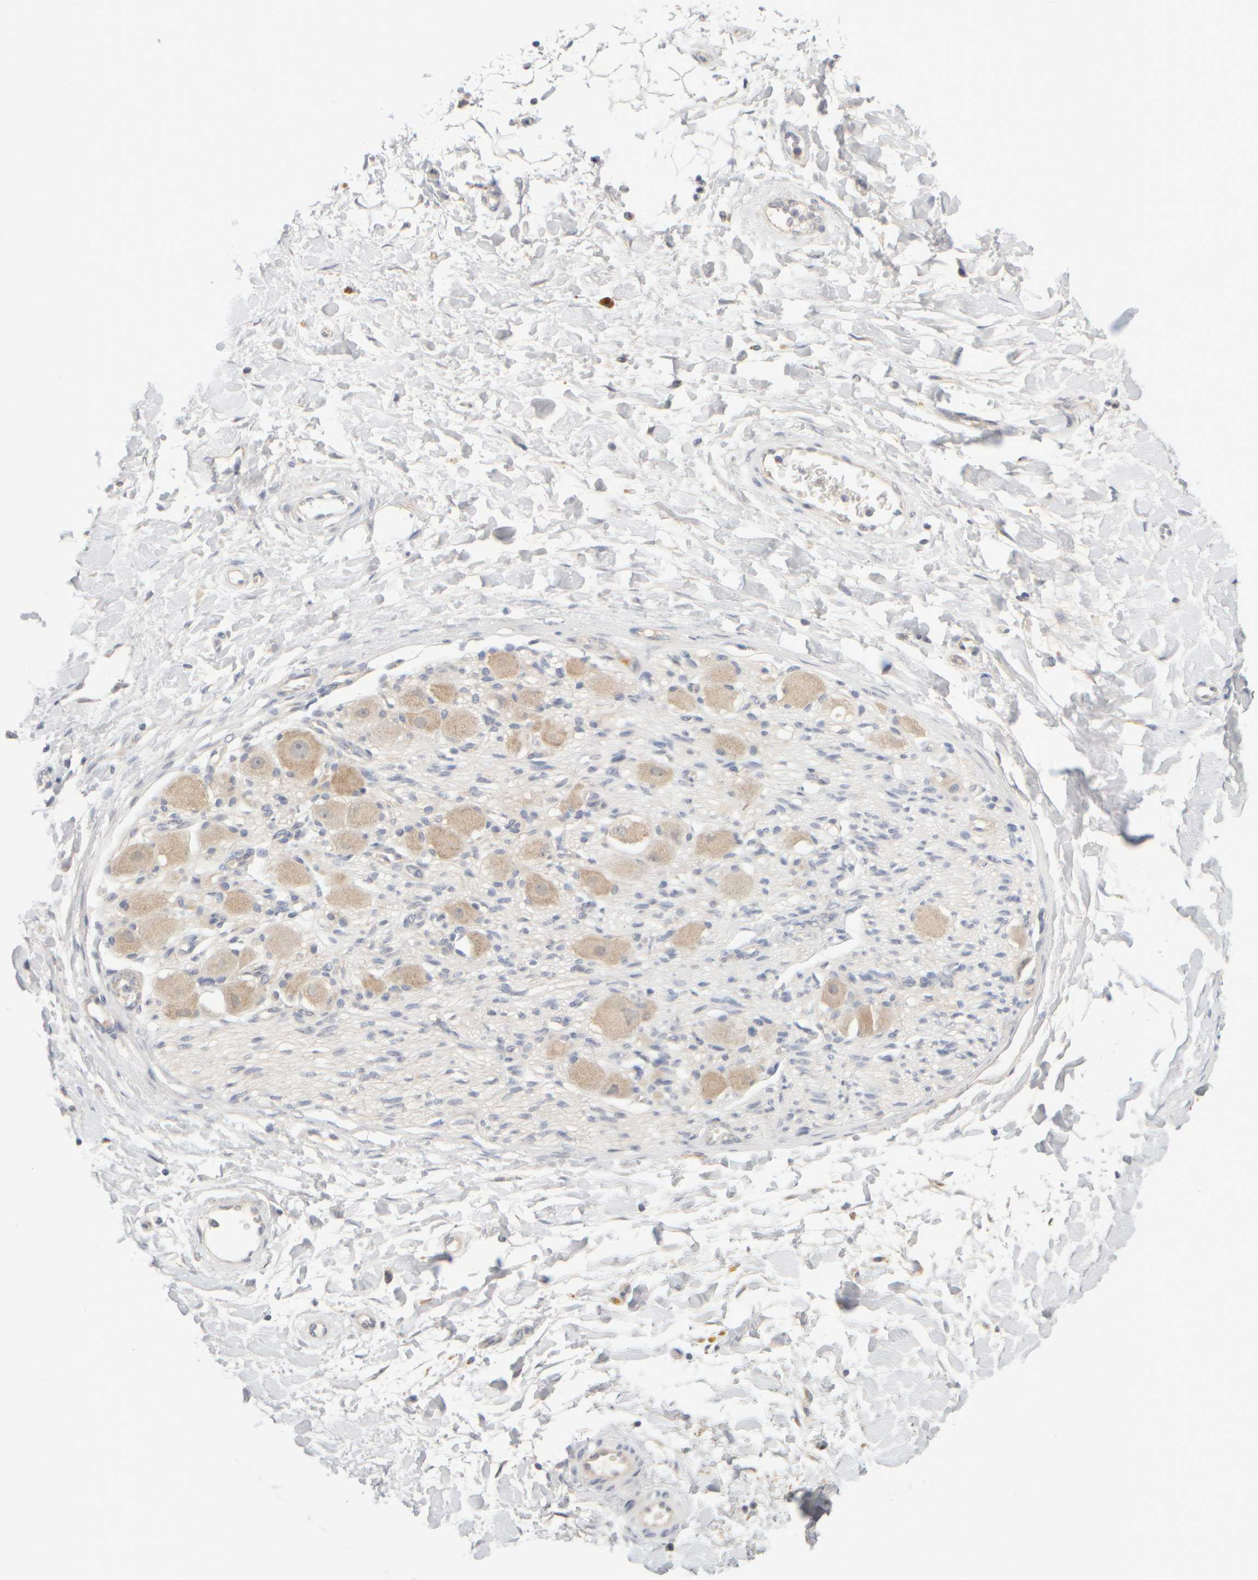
{"staining": {"intensity": "negative", "quantity": "none", "location": "none"}, "tissue": "adipose tissue", "cell_type": "Adipocytes", "image_type": "normal", "snomed": [{"axis": "morphology", "description": "Normal tissue, NOS"}, {"axis": "topography", "description": "Kidney"}, {"axis": "topography", "description": "Peripheral nerve tissue"}], "caption": "DAB (3,3'-diaminobenzidine) immunohistochemical staining of normal adipose tissue exhibits no significant staining in adipocytes. (Stains: DAB immunohistochemistry (IHC) with hematoxylin counter stain, Microscopy: brightfield microscopy at high magnification).", "gene": "GOPC", "patient": {"sex": "male", "age": 7}}